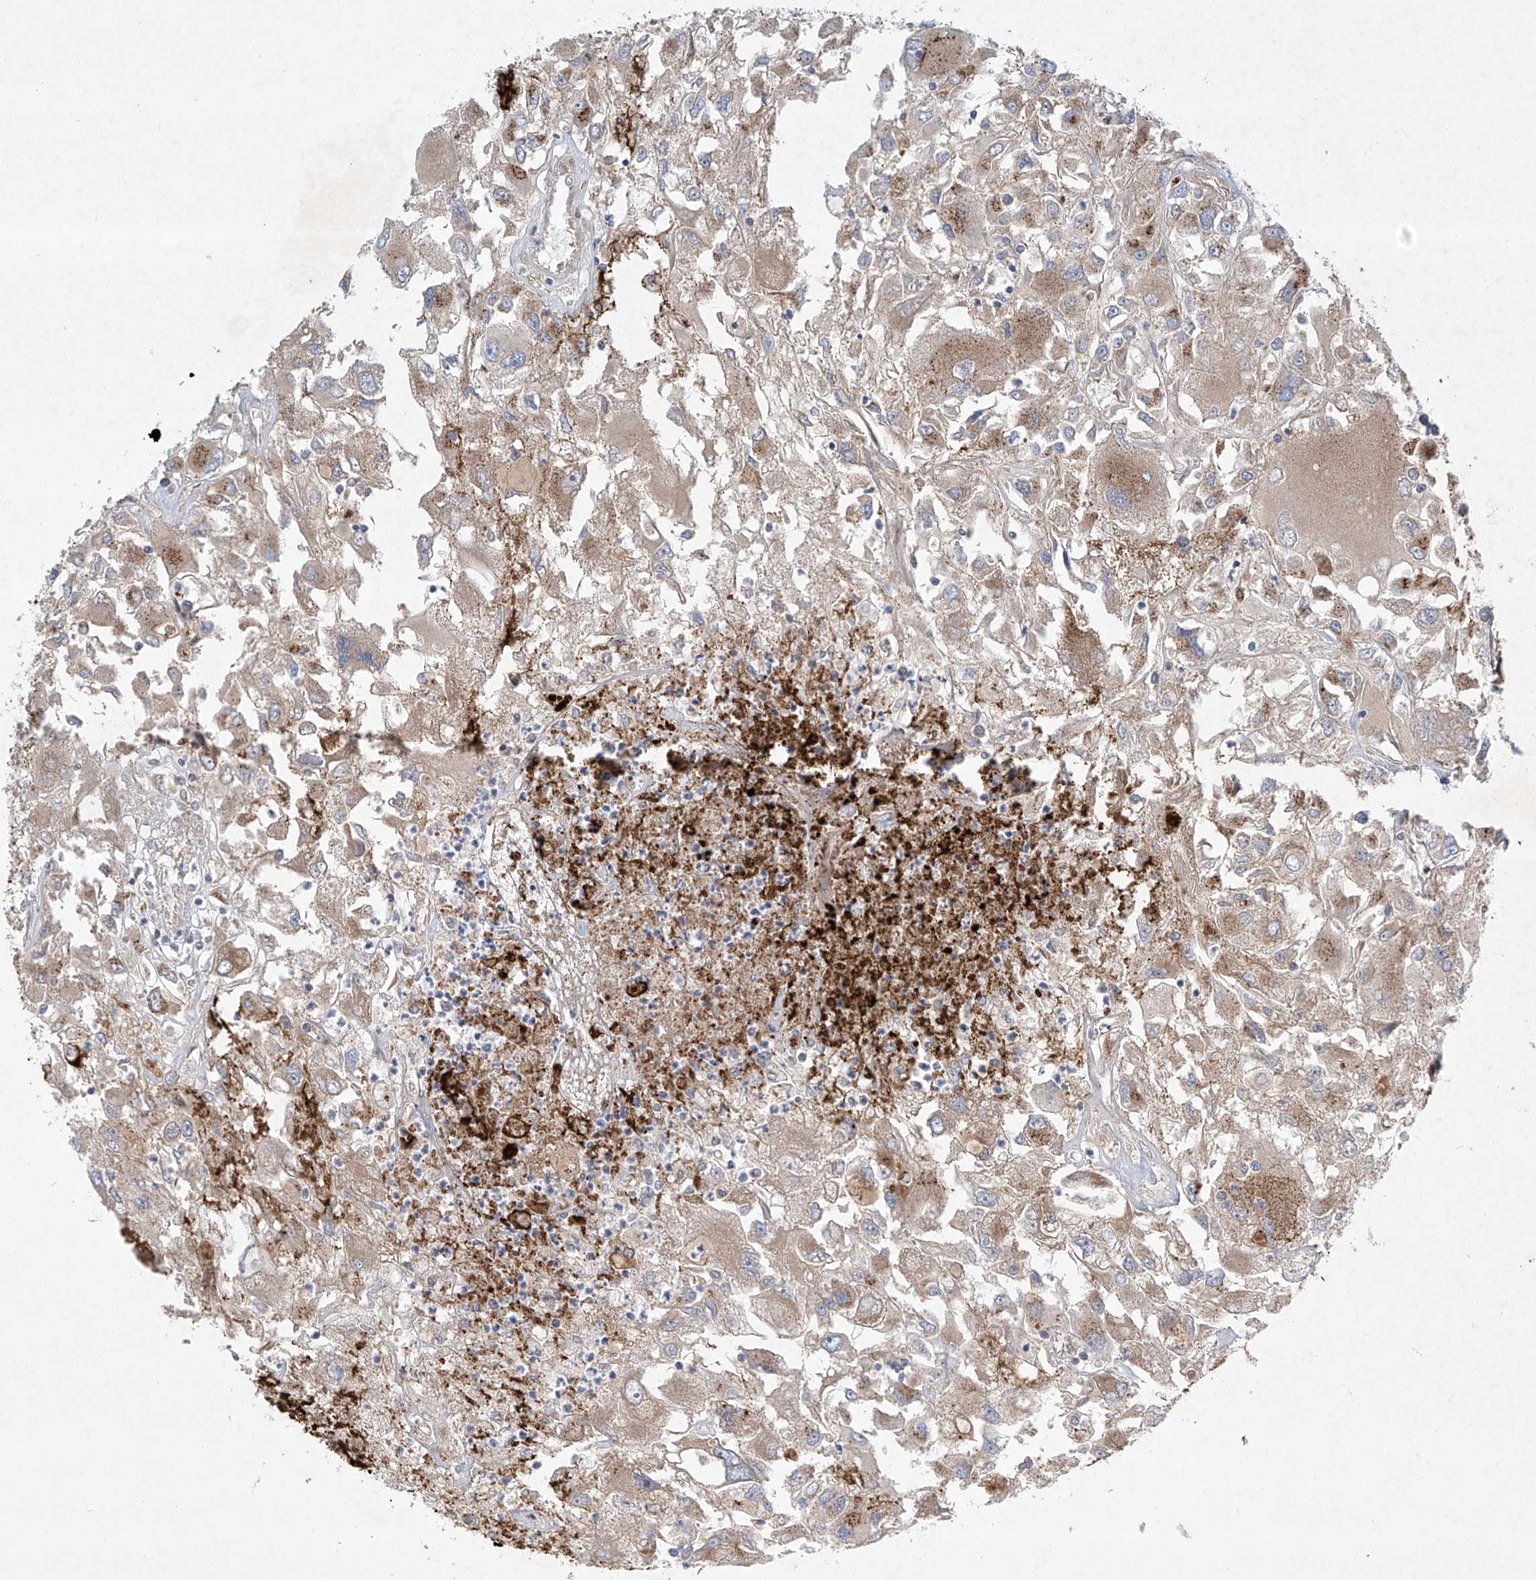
{"staining": {"intensity": "moderate", "quantity": ">75%", "location": "cytoplasmic/membranous"}, "tissue": "renal cancer", "cell_type": "Tumor cells", "image_type": "cancer", "snomed": [{"axis": "morphology", "description": "Adenocarcinoma, NOS"}, {"axis": "topography", "description": "Kidney"}], "caption": "Immunohistochemical staining of renal adenocarcinoma exhibits moderate cytoplasmic/membranous protein expression in approximately >75% of tumor cells.", "gene": "TJAP1", "patient": {"sex": "female", "age": 52}}